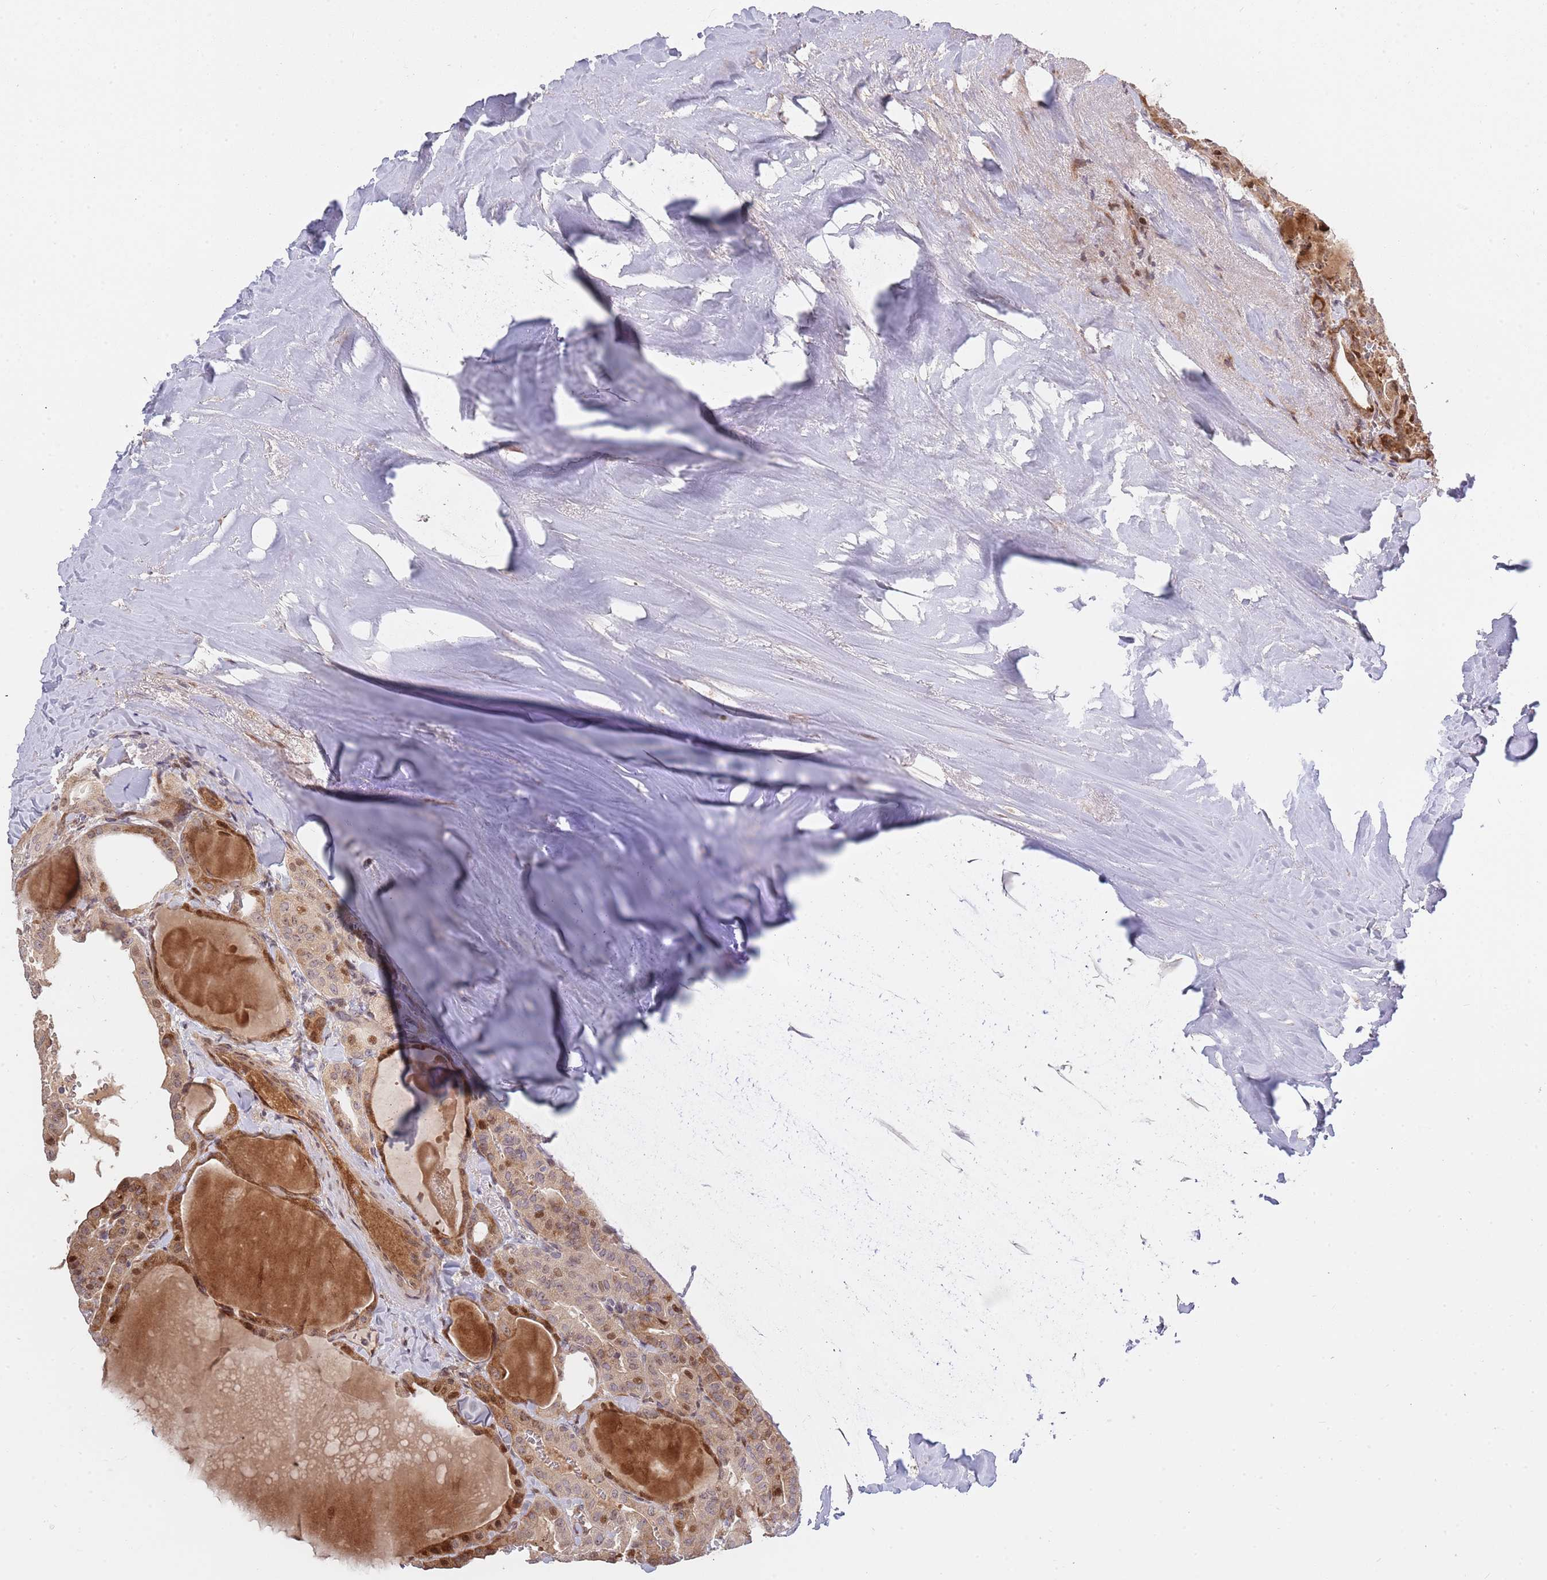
{"staining": {"intensity": "moderate", "quantity": "25%-75%", "location": "nuclear"}, "tissue": "thyroid cancer", "cell_type": "Tumor cells", "image_type": "cancer", "snomed": [{"axis": "morphology", "description": "Papillary adenocarcinoma, NOS"}, {"axis": "topography", "description": "Thyroid gland"}], "caption": "Protein staining shows moderate nuclear expression in approximately 25%-75% of tumor cells in papillary adenocarcinoma (thyroid).", "gene": "SYNDIG1L", "patient": {"sex": "male", "age": 52}}